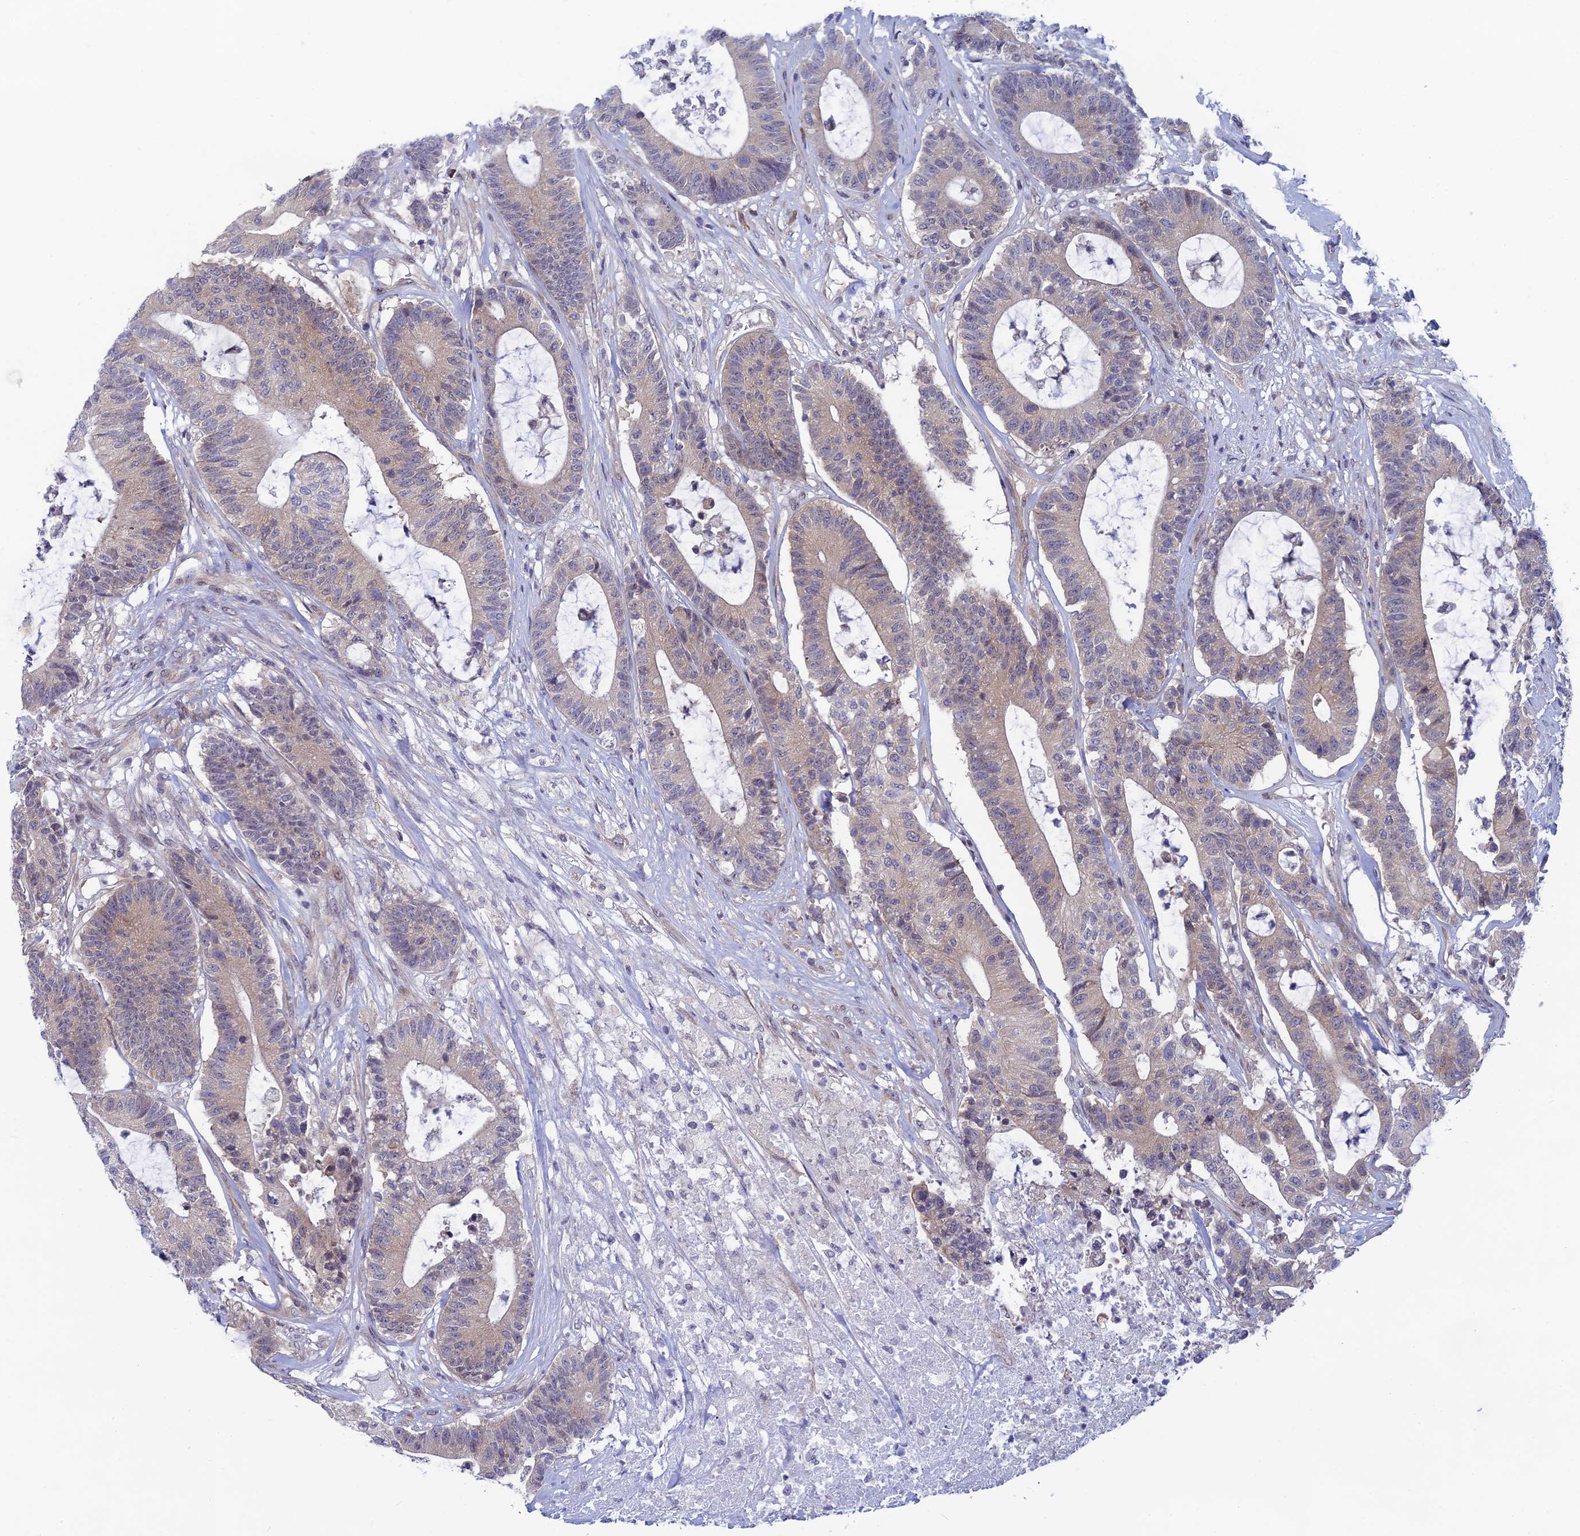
{"staining": {"intensity": "weak", "quantity": "25%-75%", "location": "cytoplasmic/membranous"}, "tissue": "colorectal cancer", "cell_type": "Tumor cells", "image_type": "cancer", "snomed": [{"axis": "morphology", "description": "Adenocarcinoma, NOS"}, {"axis": "topography", "description": "Colon"}], "caption": "The micrograph exhibits staining of adenocarcinoma (colorectal), revealing weak cytoplasmic/membranous protein expression (brown color) within tumor cells. Immunohistochemistry stains the protein in brown and the nuclei are stained blue.", "gene": "SRA1", "patient": {"sex": "female", "age": 84}}